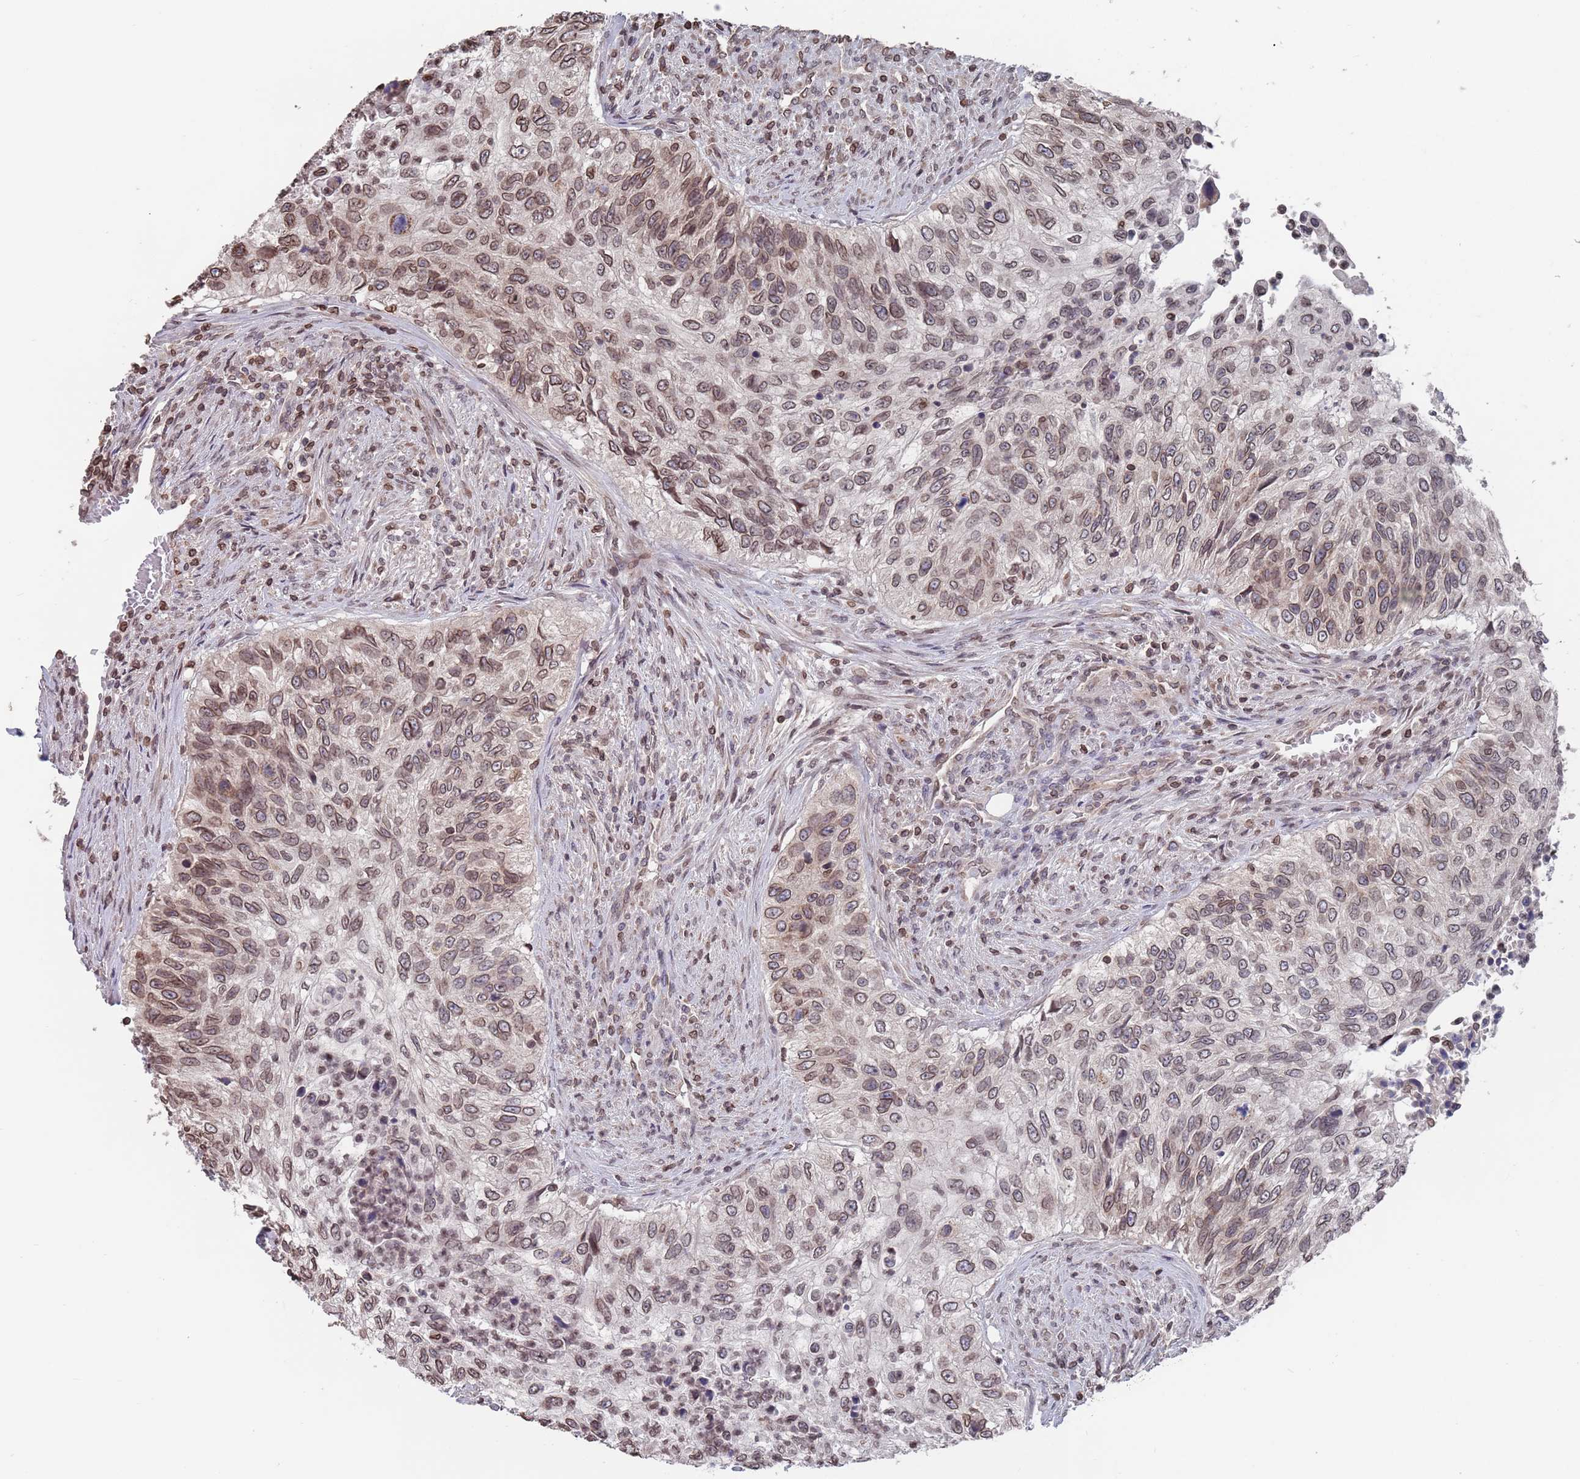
{"staining": {"intensity": "moderate", "quantity": ">75%", "location": "cytoplasmic/membranous,nuclear"}, "tissue": "urothelial cancer", "cell_type": "Tumor cells", "image_type": "cancer", "snomed": [{"axis": "morphology", "description": "Urothelial carcinoma, High grade"}, {"axis": "topography", "description": "Urinary bladder"}], "caption": "This is a histology image of IHC staining of urothelial cancer, which shows moderate staining in the cytoplasmic/membranous and nuclear of tumor cells.", "gene": "SDHAF3", "patient": {"sex": "female", "age": 60}}